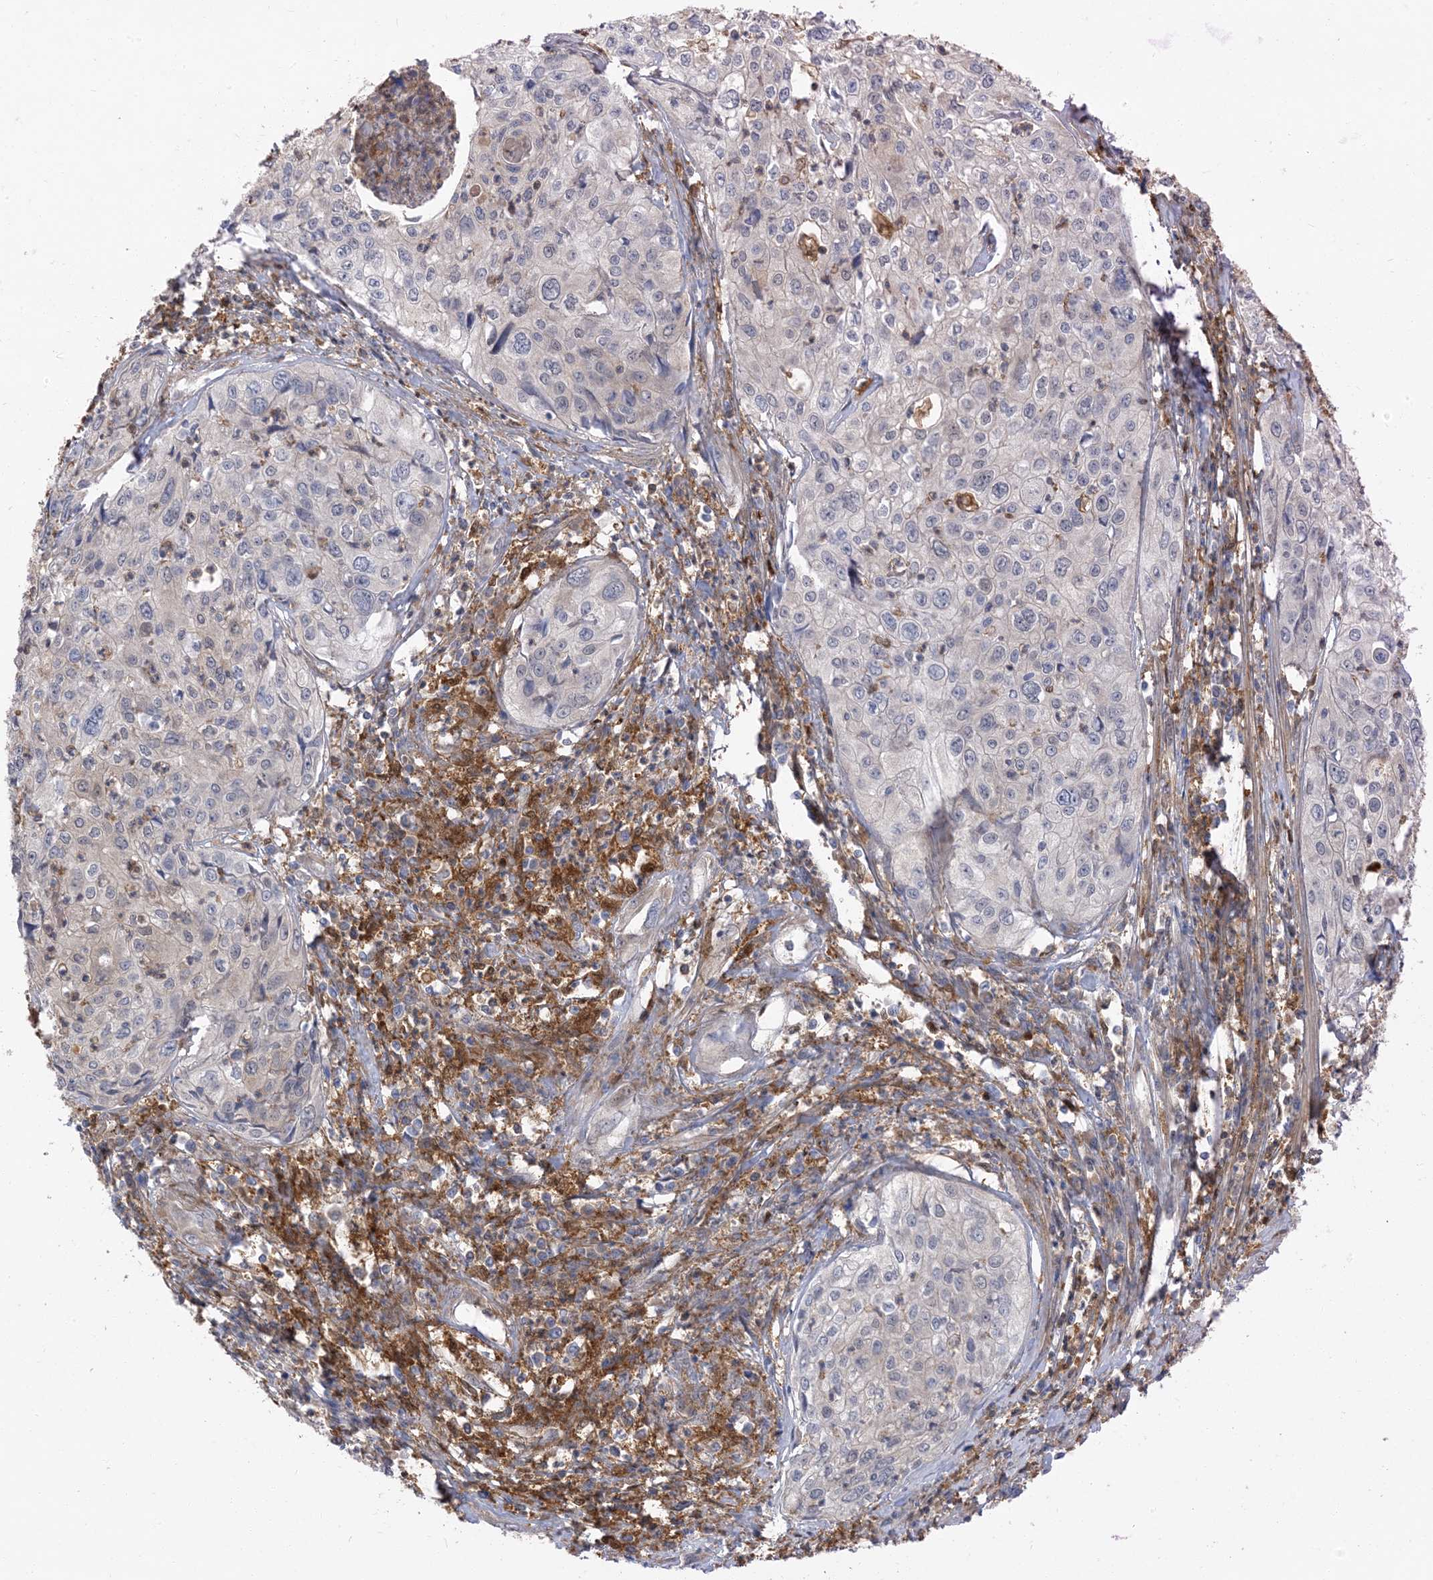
{"staining": {"intensity": "negative", "quantity": "none", "location": "none"}, "tissue": "cervical cancer", "cell_type": "Tumor cells", "image_type": "cancer", "snomed": [{"axis": "morphology", "description": "Squamous cell carcinoma, NOS"}, {"axis": "topography", "description": "Cervix"}], "caption": "A high-resolution image shows IHC staining of cervical cancer (squamous cell carcinoma), which exhibits no significant staining in tumor cells.", "gene": "NAGK", "patient": {"sex": "female", "age": 31}}